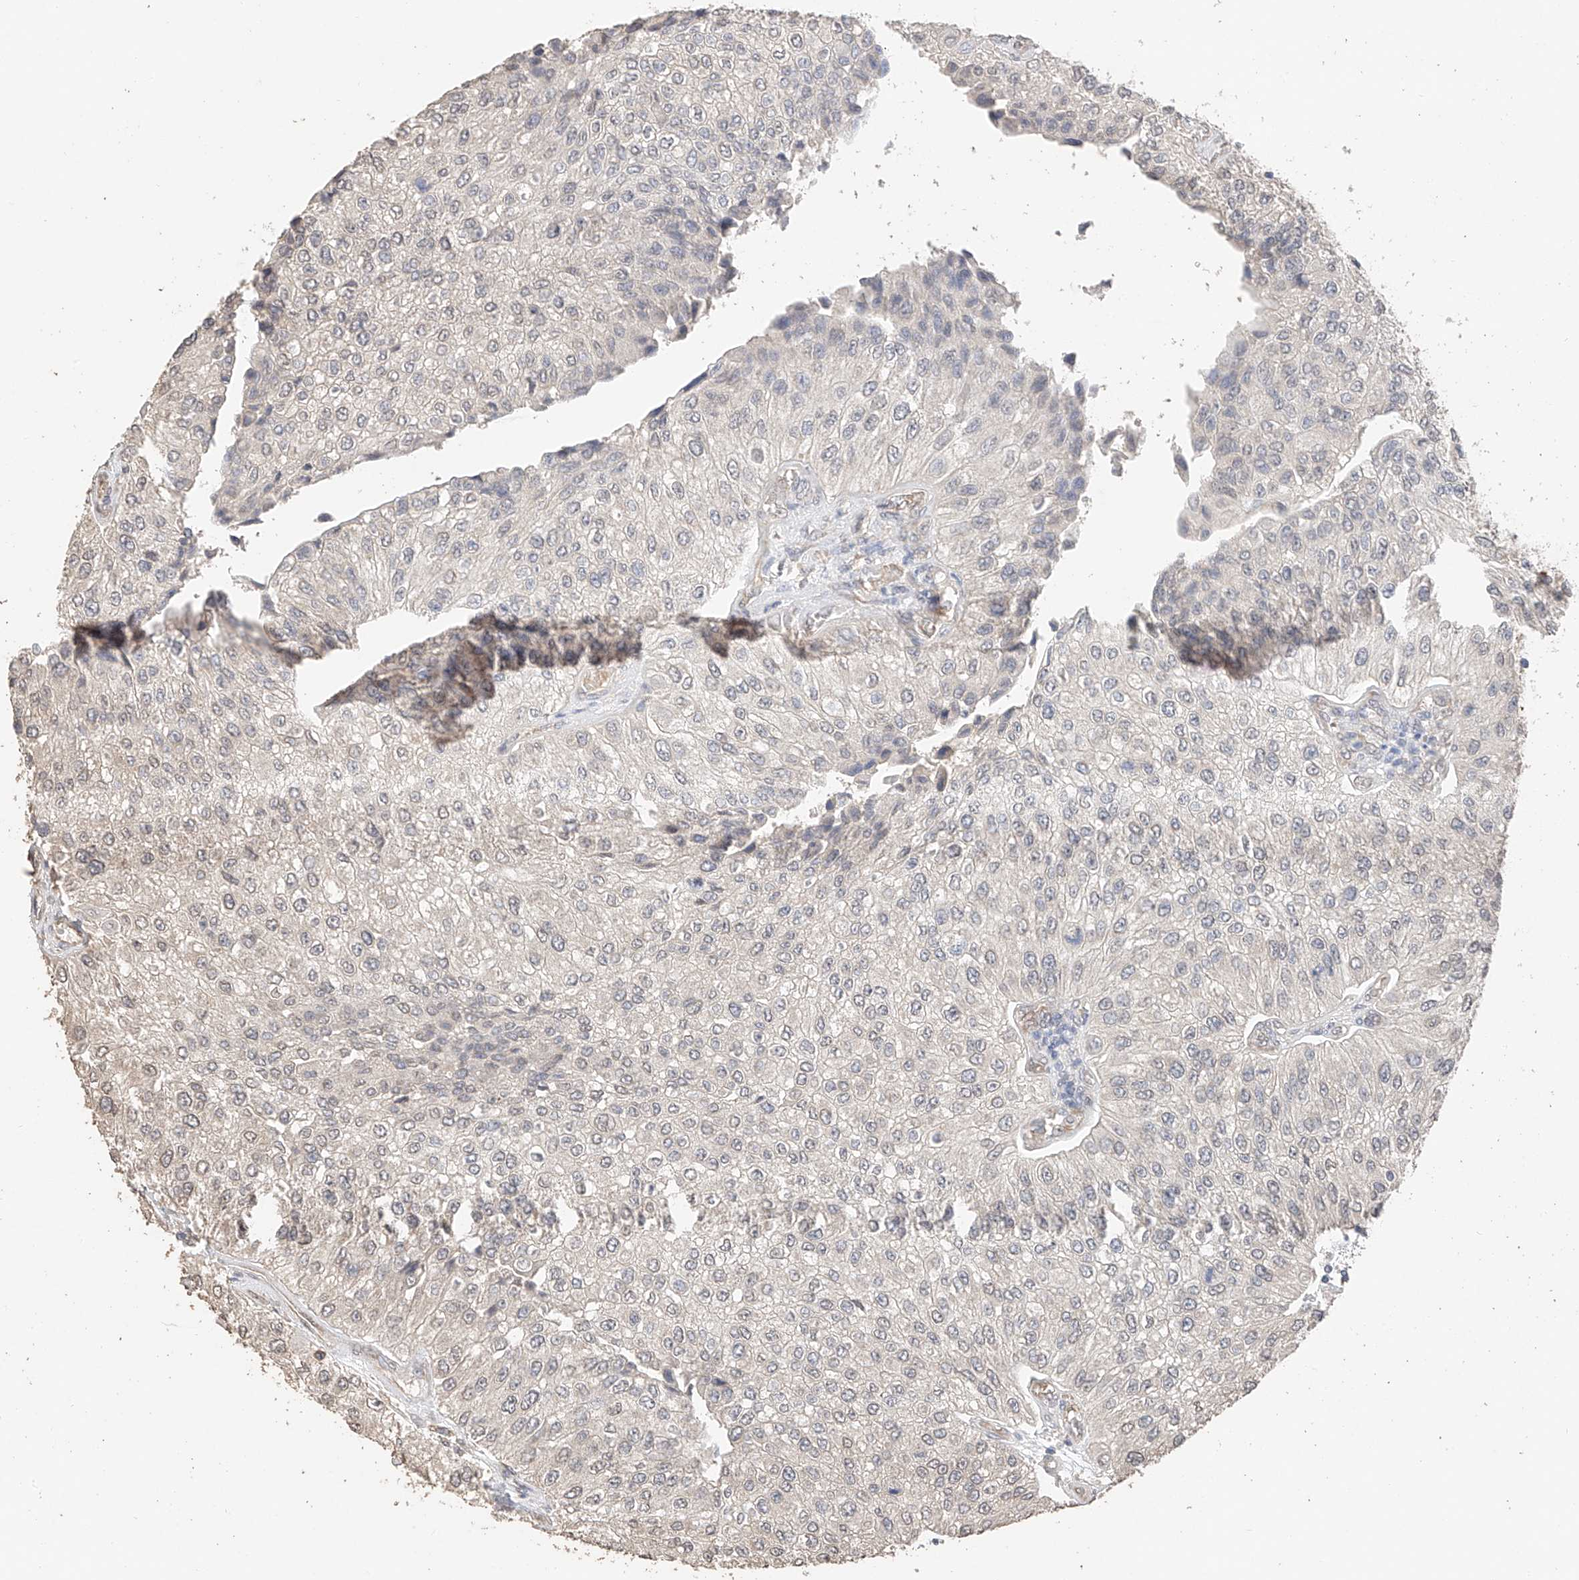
{"staining": {"intensity": "weak", "quantity": "<25%", "location": "nuclear"}, "tissue": "urothelial cancer", "cell_type": "Tumor cells", "image_type": "cancer", "snomed": [{"axis": "morphology", "description": "Urothelial carcinoma, High grade"}, {"axis": "topography", "description": "Kidney"}, {"axis": "topography", "description": "Urinary bladder"}], "caption": "Immunohistochemistry of high-grade urothelial carcinoma displays no staining in tumor cells.", "gene": "IL22RA2", "patient": {"sex": "male", "age": 77}}